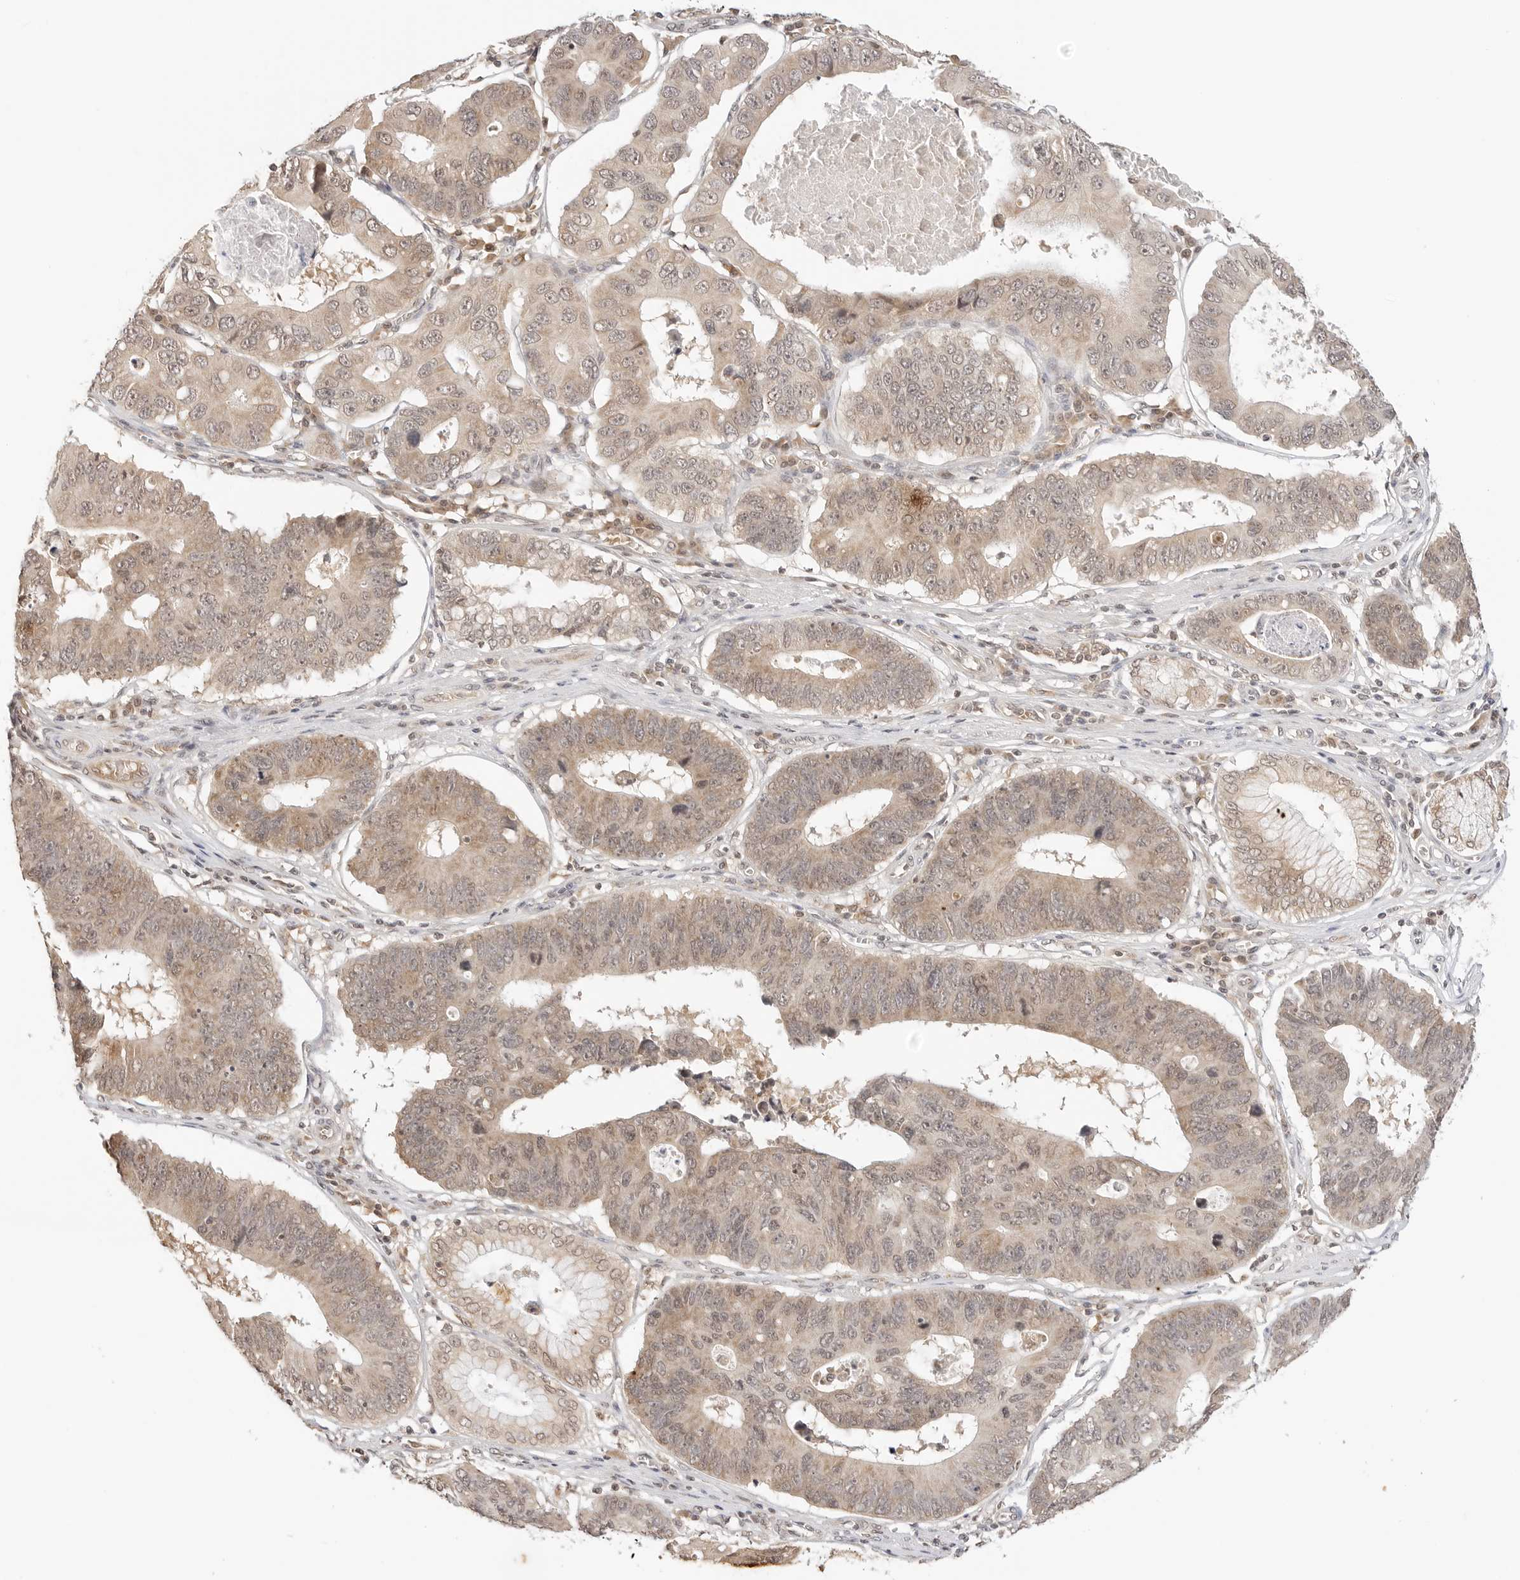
{"staining": {"intensity": "weak", "quantity": ">75%", "location": "cytoplasmic/membranous"}, "tissue": "stomach cancer", "cell_type": "Tumor cells", "image_type": "cancer", "snomed": [{"axis": "morphology", "description": "Adenocarcinoma, NOS"}, {"axis": "topography", "description": "Stomach"}], "caption": "The photomicrograph demonstrates staining of stomach cancer, revealing weak cytoplasmic/membranous protein expression (brown color) within tumor cells.", "gene": "GPR34", "patient": {"sex": "male", "age": 59}}